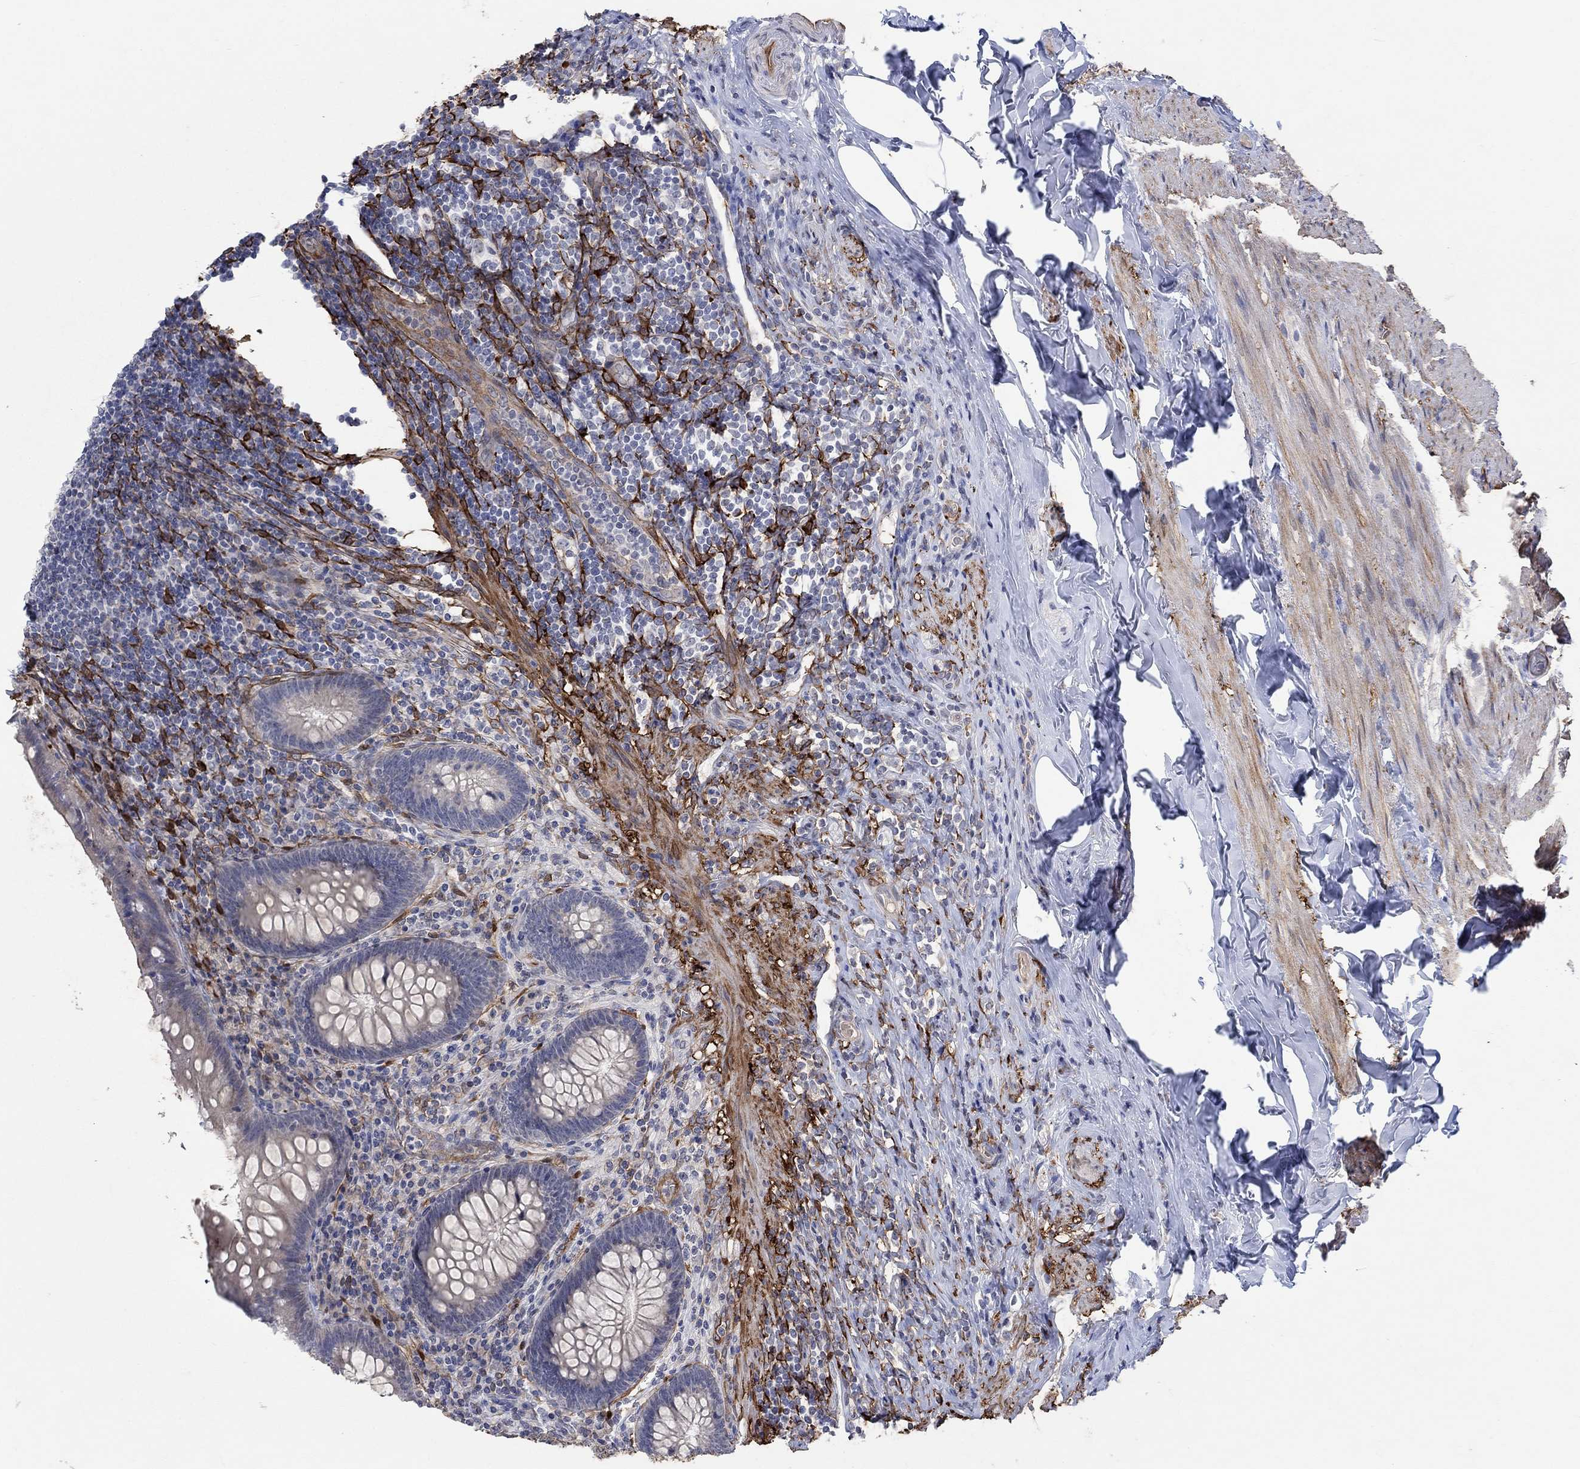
{"staining": {"intensity": "negative", "quantity": "none", "location": "none"}, "tissue": "appendix", "cell_type": "Glandular cells", "image_type": "normal", "snomed": [{"axis": "morphology", "description": "Normal tissue, NOS"}, {"axis": "topography", "description": "Appendix"}], "caption": "This is an immunohistochemistry photomicrograph of benign appendix. There is no positivity in glandular cells.", "gene": "TGM2", "patient": {"sex": "male", "age": 47}}